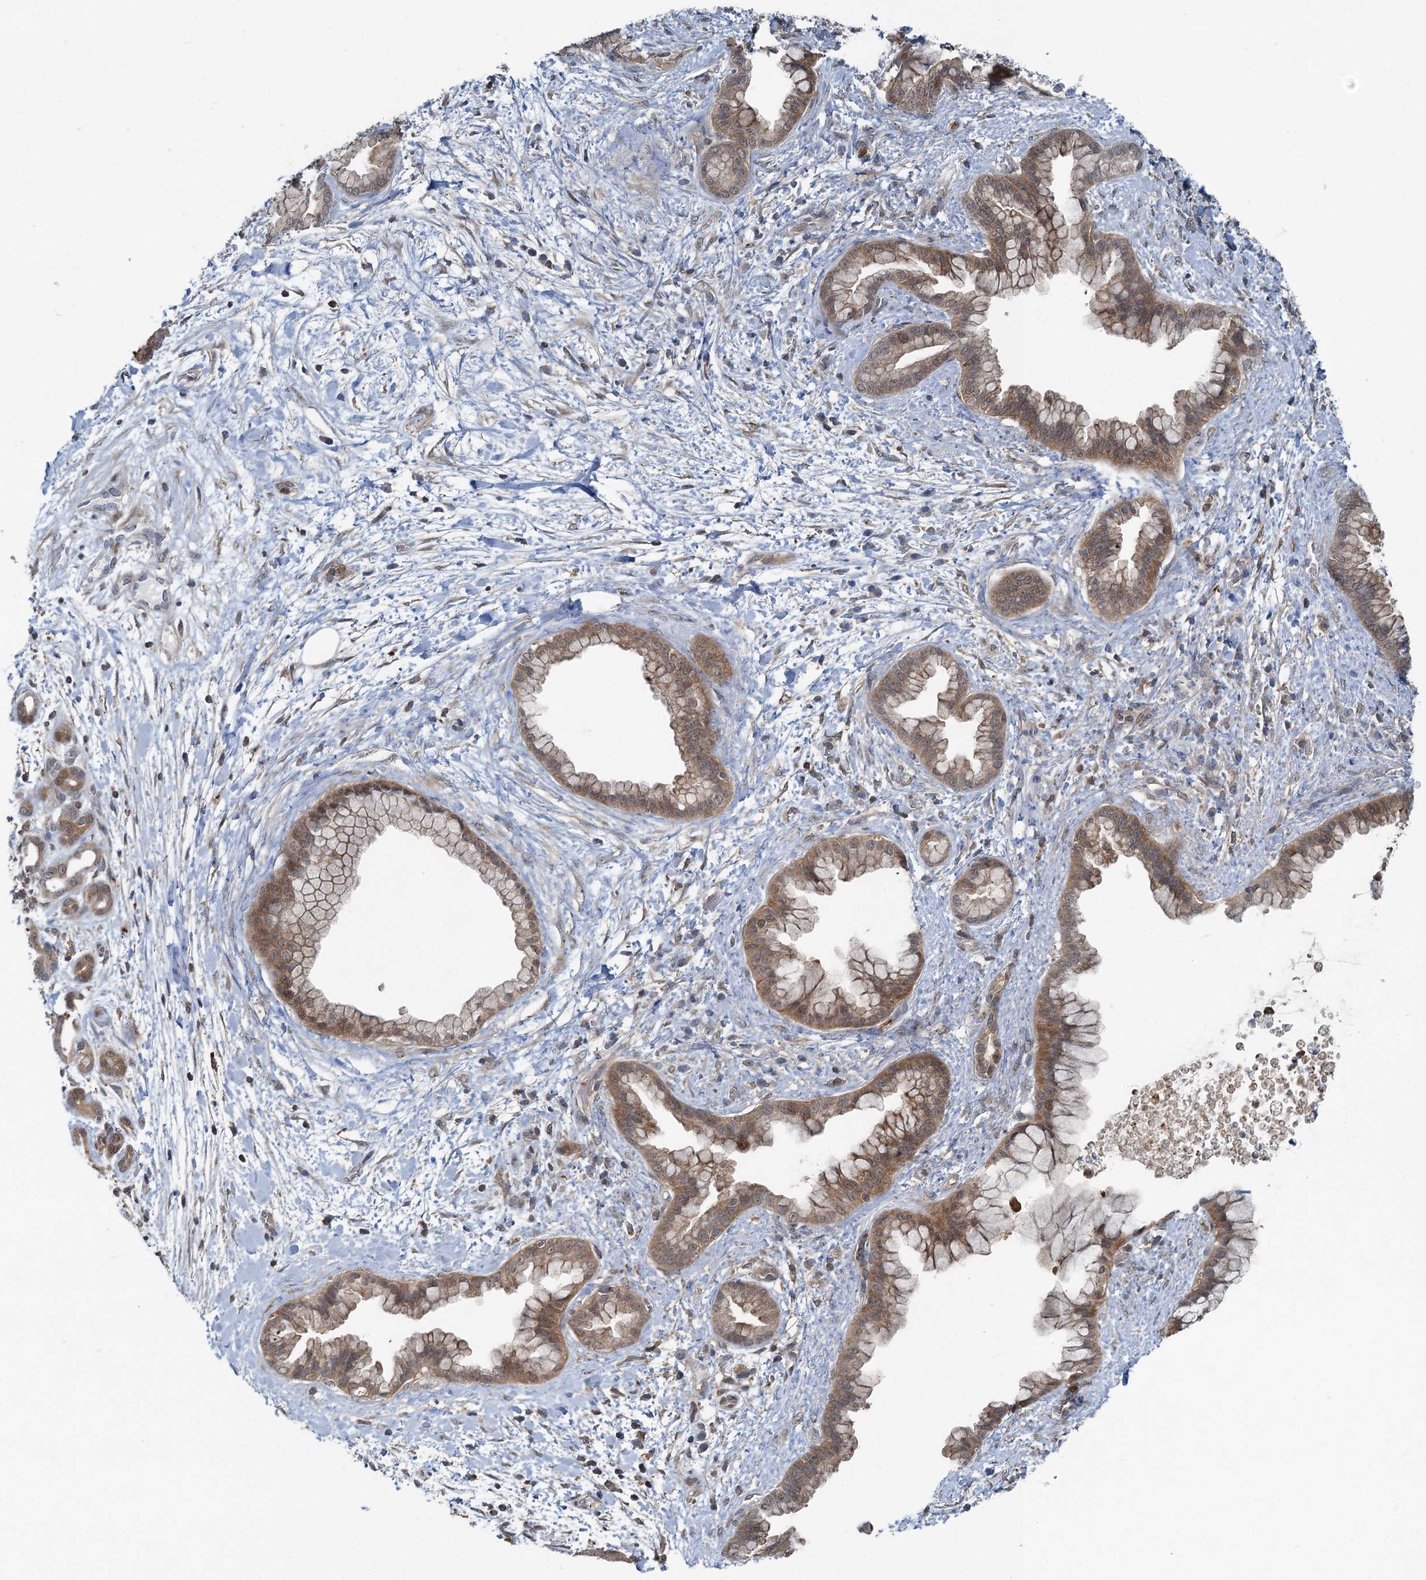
{"staining": {"intensity": "moderate", "quantity": ">75%", "location": "cytoplasmic/membranous,nuclear"}, "tissue": "pancreatic cancer", "cell_type": "Tumor cells", "image_type": "cancer", "snomed": [{"axis": "morphology", "description": "Adenocarcinoma, NOS"}, {"axis": "topography", "description": "Pancreas"}], "caption": "Immunohistochemistry (IHC) histopathology image of neoplastic tissue: human pancreatic cancer stained using immunohistochemistry exhibits medium levels of moderate protein expression localized specifically in the cytoplasmic/membranous and nuclear of tumor cells, appearing as a cytoplasmic/membranous and nuclear brown color.", "gene": "GCLM", "patient": {"sex": "female", "age": 78}}